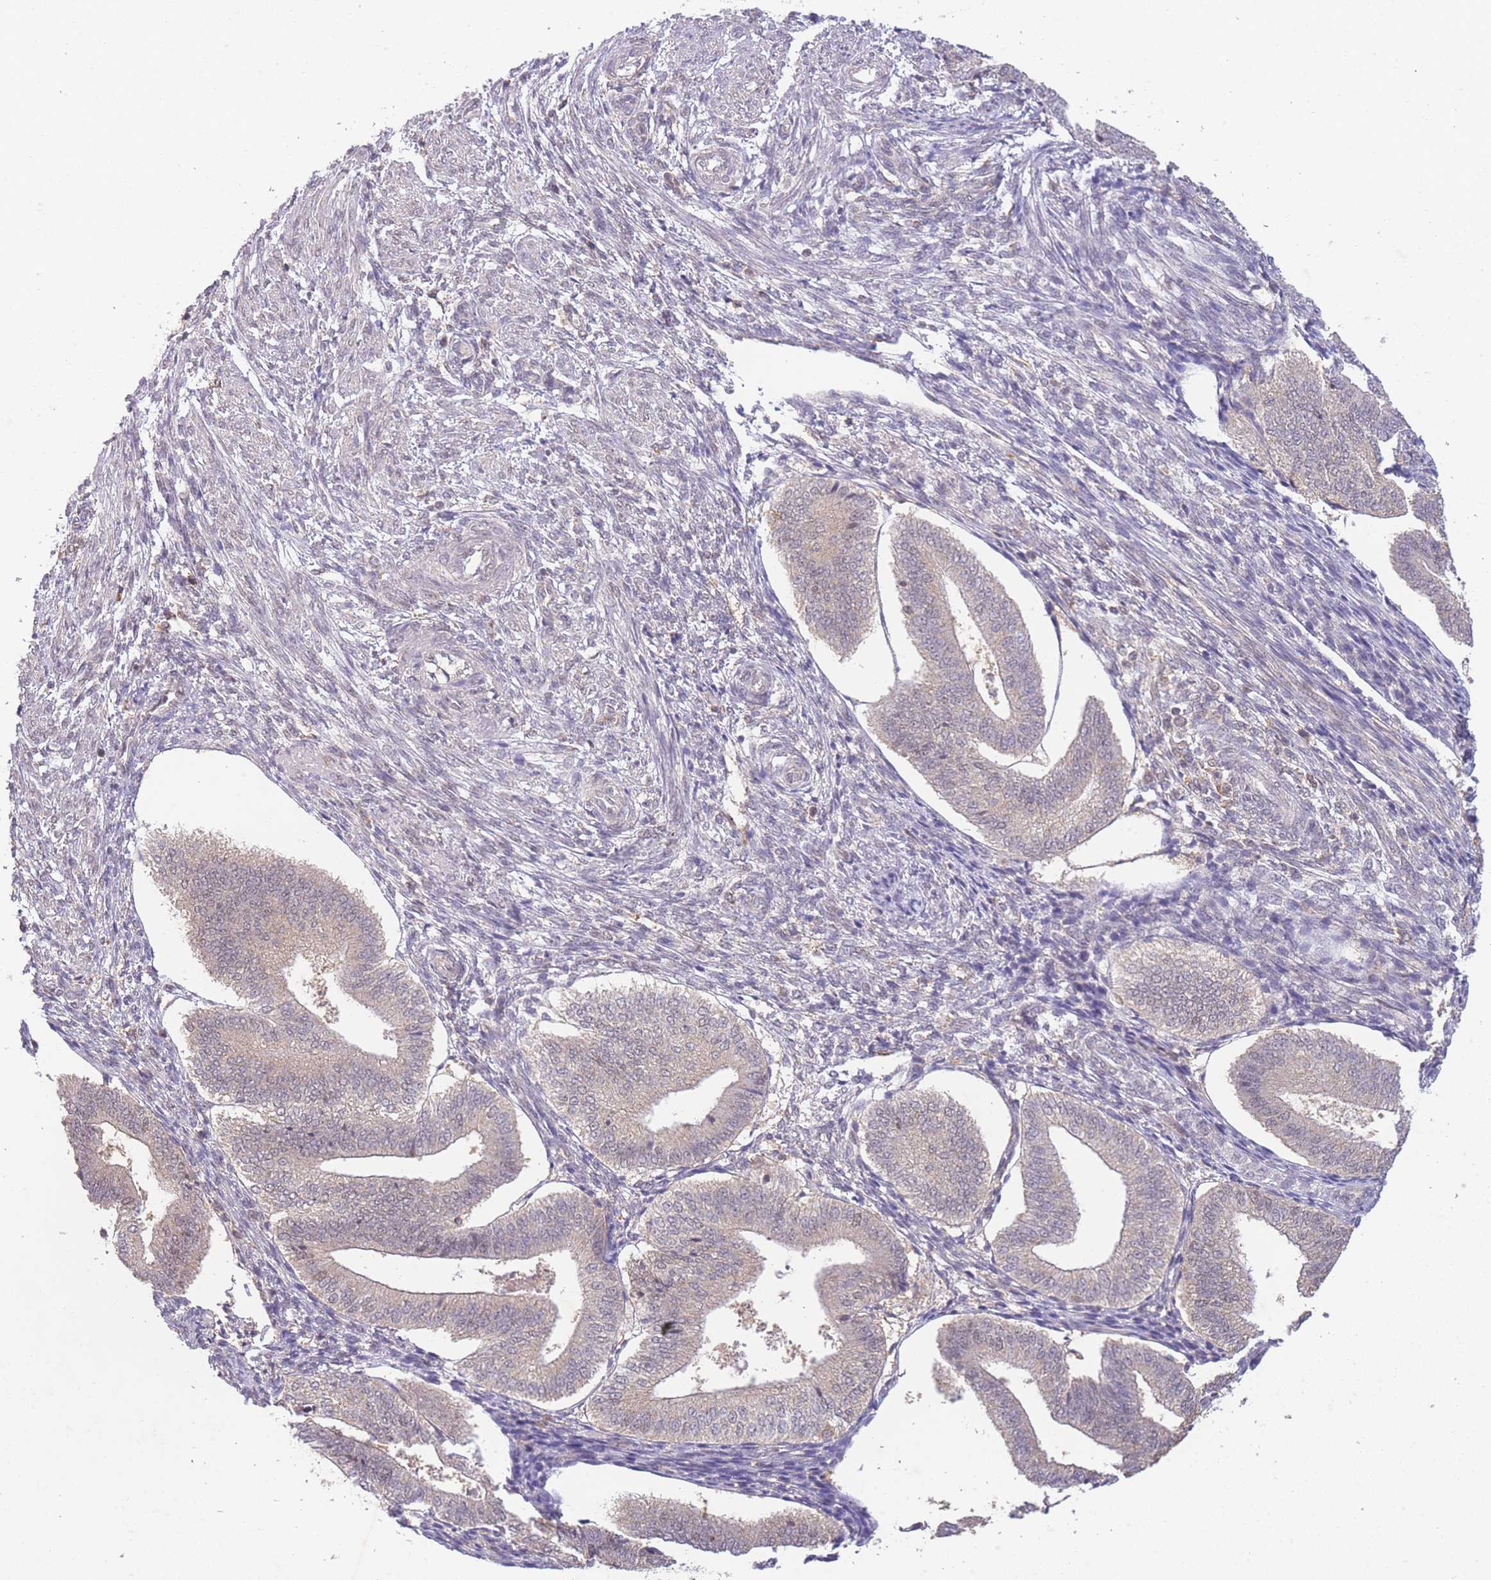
{"staining": {"intensity": "negative", "quantity": "none", "location": "none"}, "tissue": "endometrium", "cell_type": "Cells in endometrial stroma", "image_type": "normal", "snomed": [{"axis": "morphology", "description": "Normal tissue, NOS"}, {"axis": "topography", "description": "Endometrium"}], "caption": "A micrograph of endometrium stained for a protein exhibits no brown staining in cells in endometrial stroma. (IHC, brightfield microscopy, high magnification).", "gene": "RNF144B", "patient": {"sex": "female", "age": 34}}